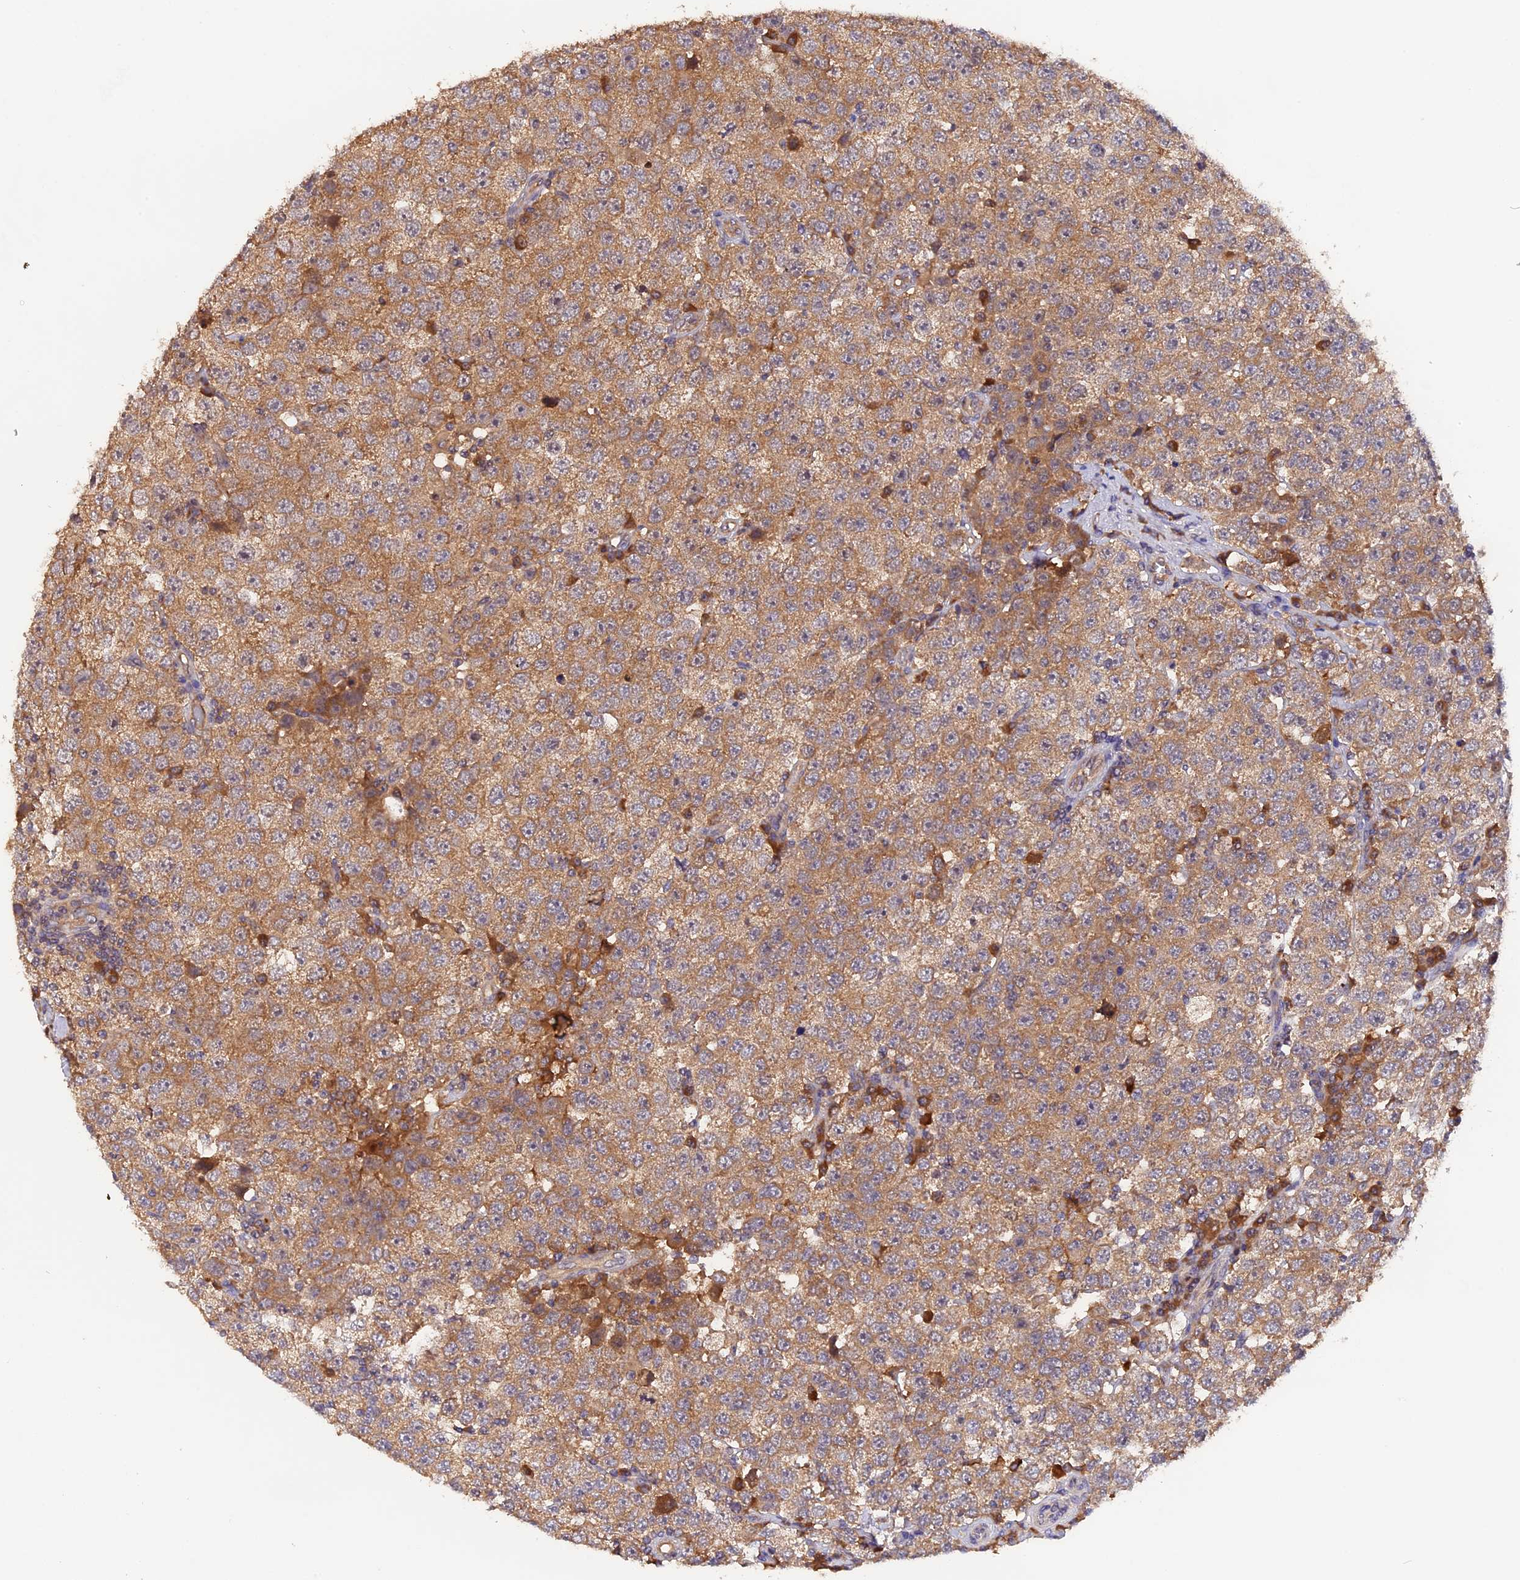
{"staining": {"intensity": "moderate", "quantity": ">75%", "location": "cytoplasmic/membranous"}, "tissue": "testis cancer", "cell_type": "Tumor cells", "image_type": "cancer", "snomed": [{"axis": "morphology", "description": "Seminoma, NOS"}, {"axis": "topography", "description": "Testis"}], "caption": "Brown immunohistochemical staining in human testis seminoma exhibits moderate cytoplasmic/membranous staining in approximately >75% of tumor cells.", "gene": "MARK4", "patient": {"sex": "male", "age": 28}}